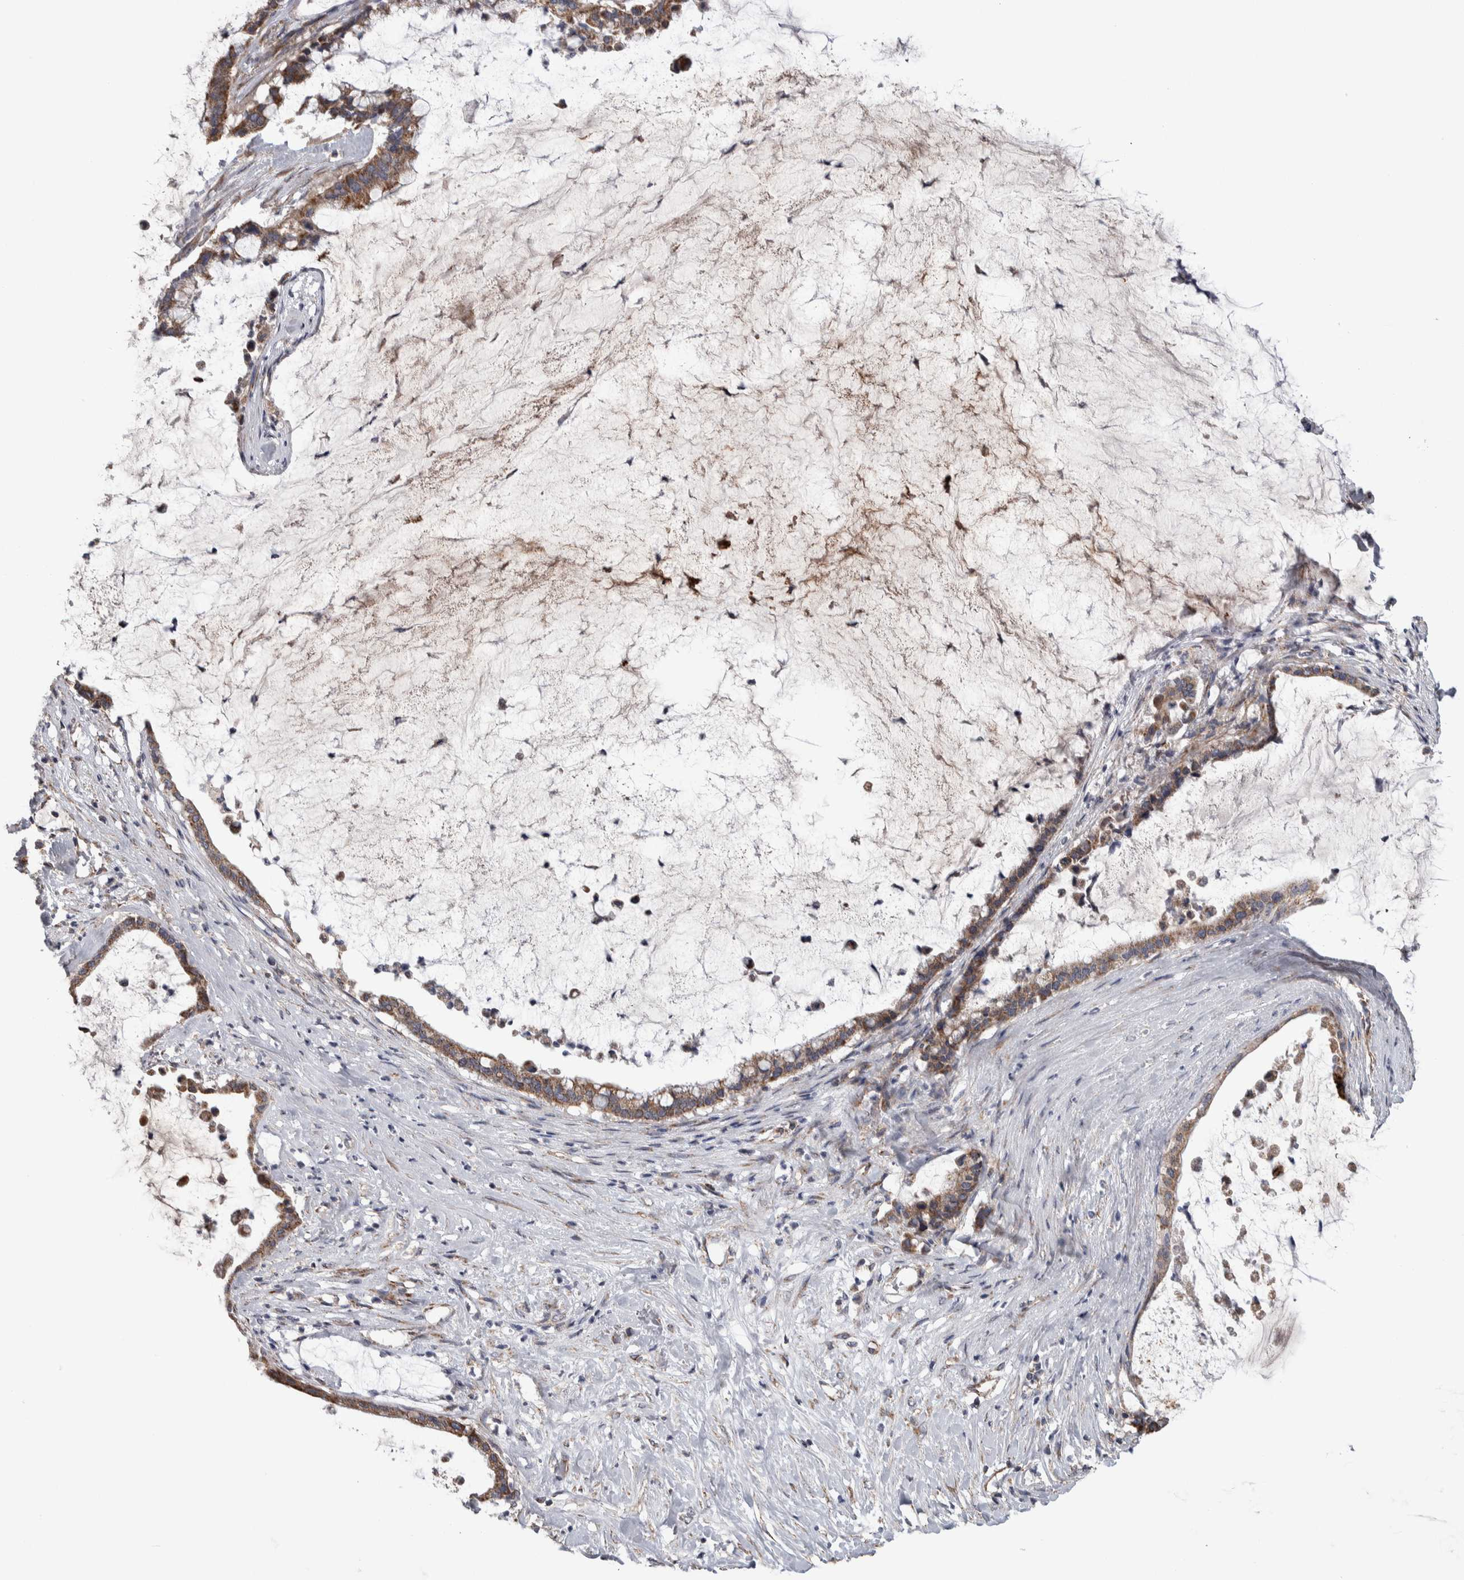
{"staining": {"intensity": "moderate", "quantity": ">75%", "location": "cytoplasmic/membranous"}, "tissue": "pancreatic cancer", "cell_type": "Tumor cells", "image_type": "cancer", "snomed": [{"axis": "morphology", "description": "Adenocarcinoma, NOS"}, {"axis": "topography", "description": "Pancreas"}], "caption": "An image of pancreatic cancer stained for a protein shows moderate cytoplasmic/membranous brown staining in tumor cells. The staining was performed using DAB (3,3'-diaminobenzidine) to visualize the protein expression in brown, while the nuclei were stained in blue with hematoxylin (Magnification: 20x).", "gene": "SCO1", "patient": {"sex": "male", "age": 41}}